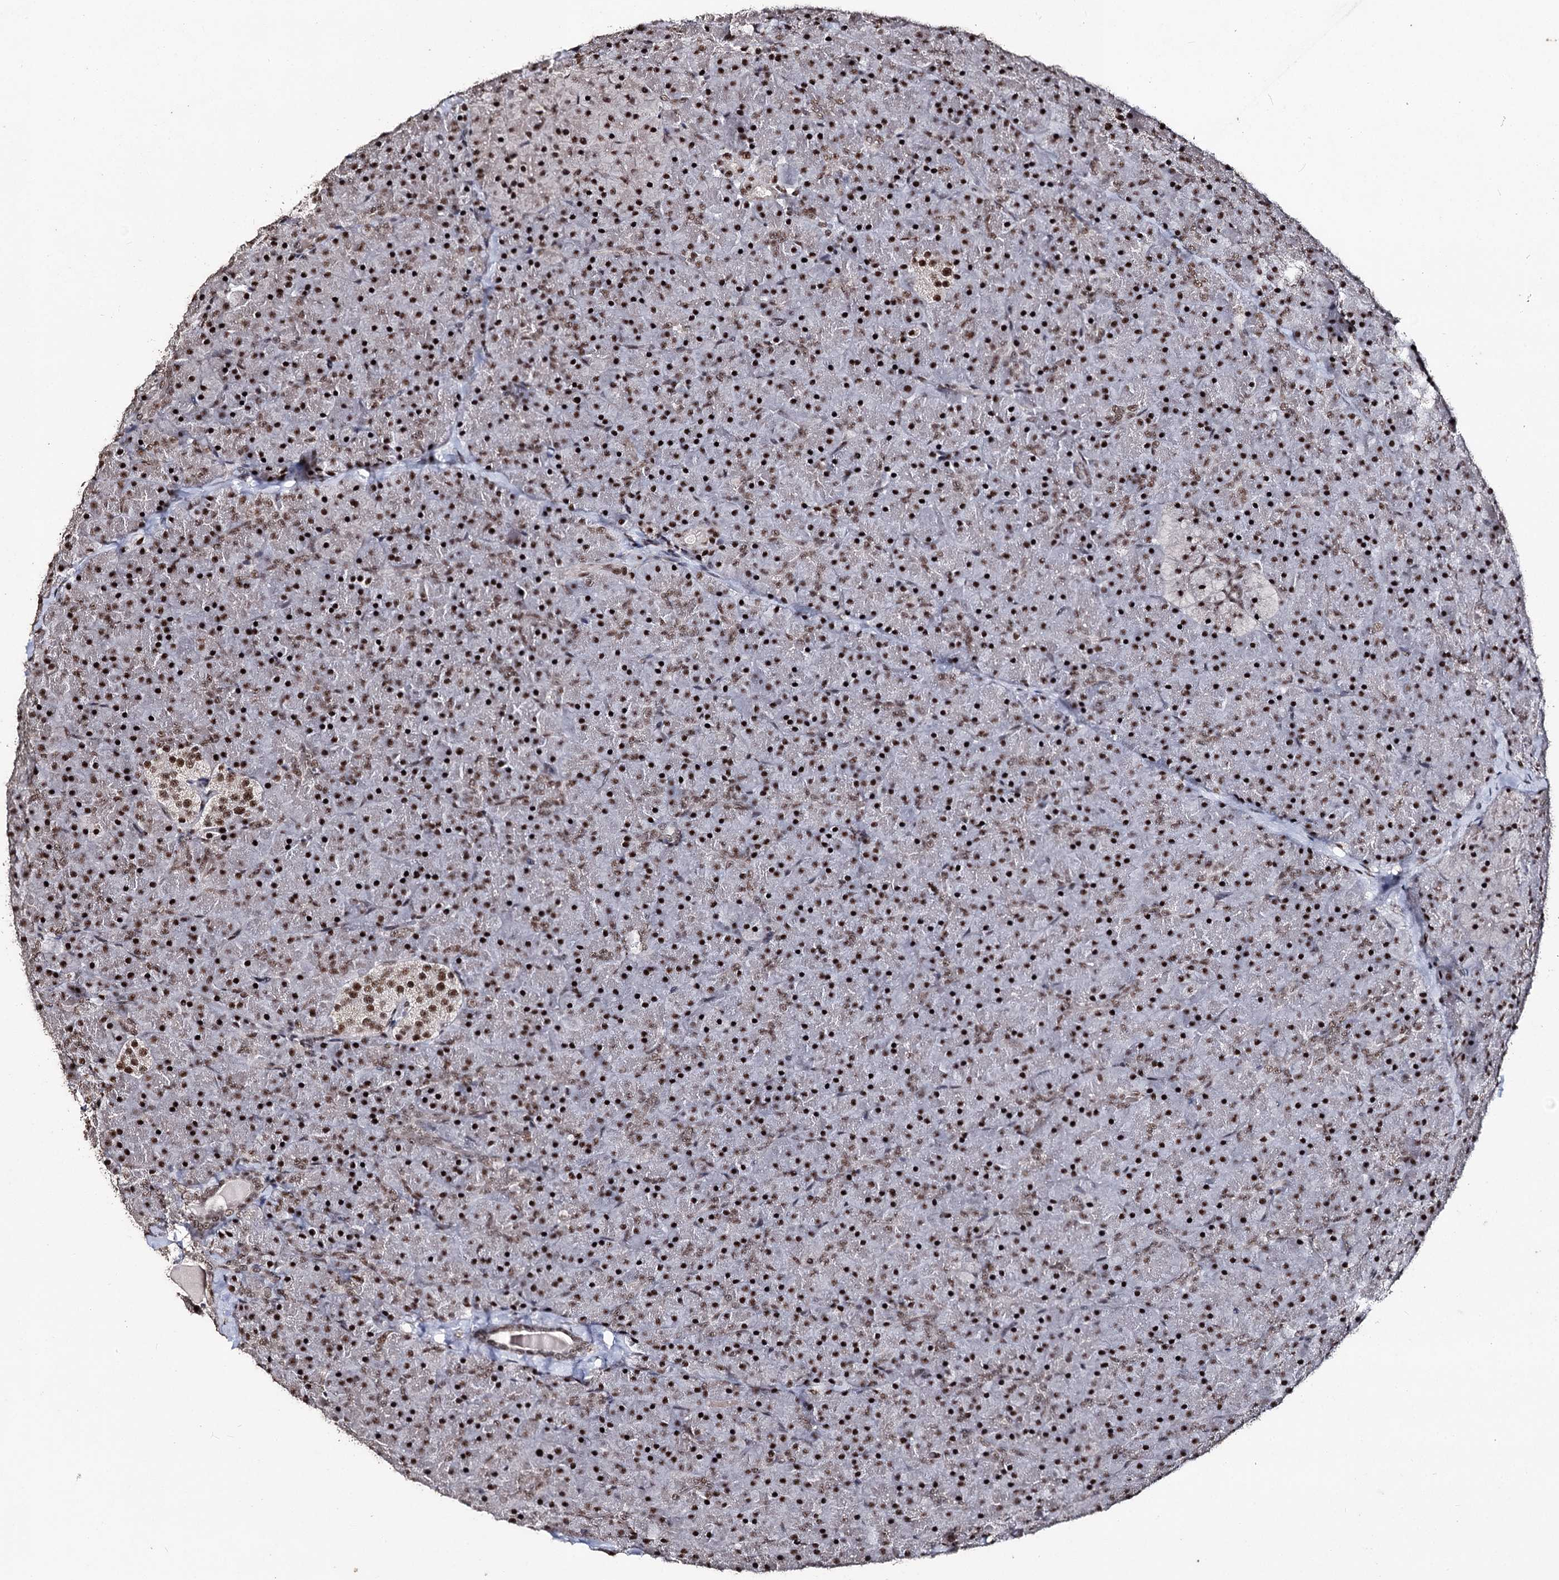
{"staining": {"intensity": "strong", "quantity": ">75%", "location": "nuclear"}, "tissue": "pancreas", "cell_type": "Exocrine glandular cells", "image_type": "normal", "snomed": [{"axis": "morphology", "description": "Normal tissue, NOS"}, {"axis": "topography", "description": "Pancreas"}], "caption": "Unremarkable pancreas was stained to show a protein in brown. There is high levels of strong nuclear staining in about >75% of exocrine glandular cells. The staining is performed using DAB (3,3'-diaminobenzidine) brown chromogen to label protein expression. The nuclei are counter-stained blue using hematoxylin.", "gene": "U2SURP", "patient": {"sex": "male", "age": 36}}